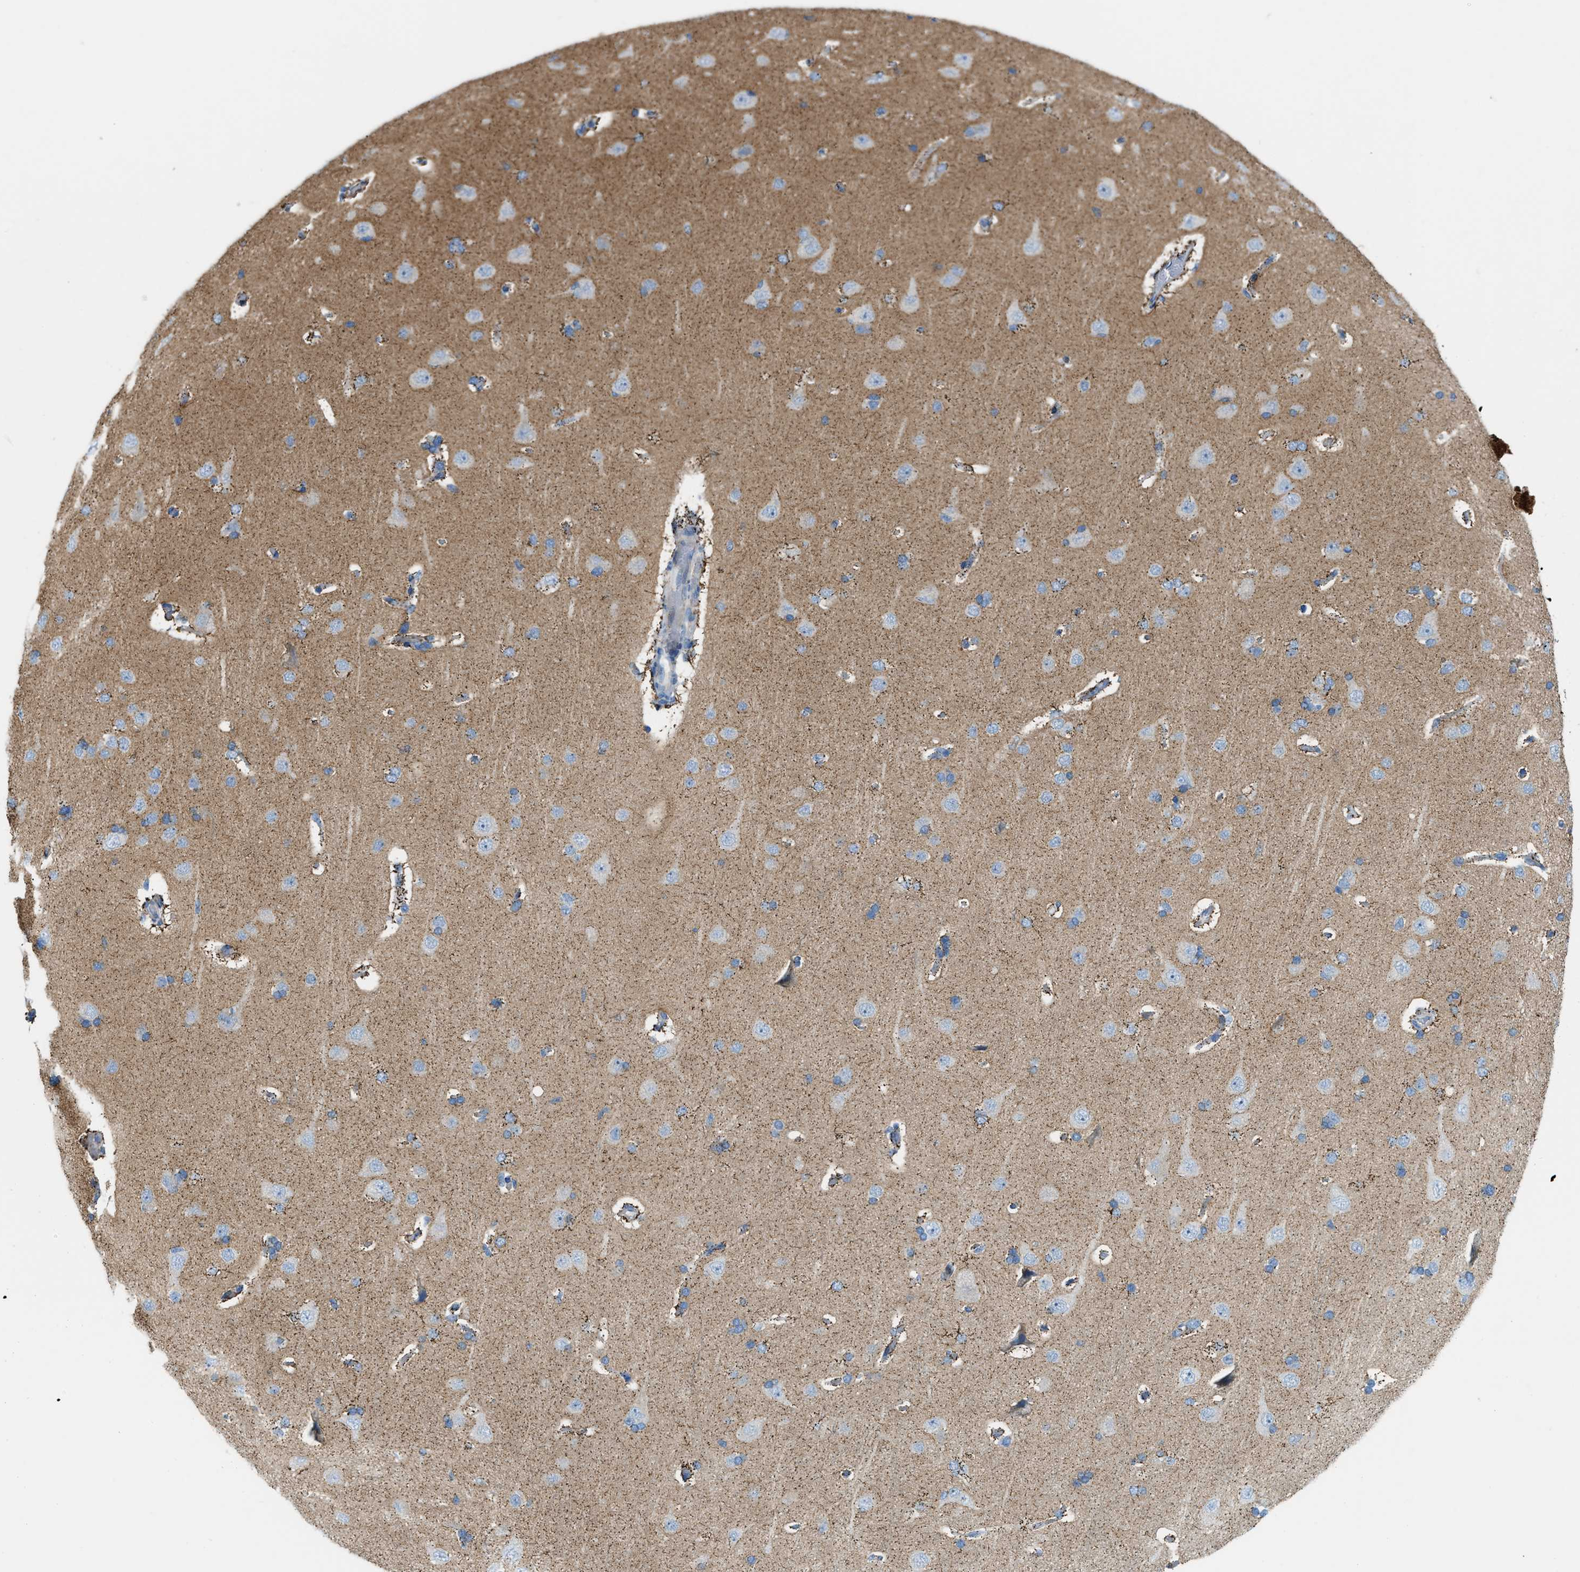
{"staining": {"intensity": "negative", "quantity": "none", "location": "none"}, "tissue": "cerebral cortex", "cell_type": "Endothelial cells", "image_type": "normal", "snomed": [{"axis": "morphology", "description": "Normal tissue, NOS"}, {"axis": "topography", "description": "Cerebral cortex"}], "caption": "Immunohistochemistry (IHC) of unremarkable human cerebral cortex shows no positivity in endothelial cells. Brightfield microscopy of immunohistochemistry stained with DAB (brown) and hematoxylin (blue), captured at high magnification.", "gene": "JADE1", "patient": {"sex": "male", "age": 62}}